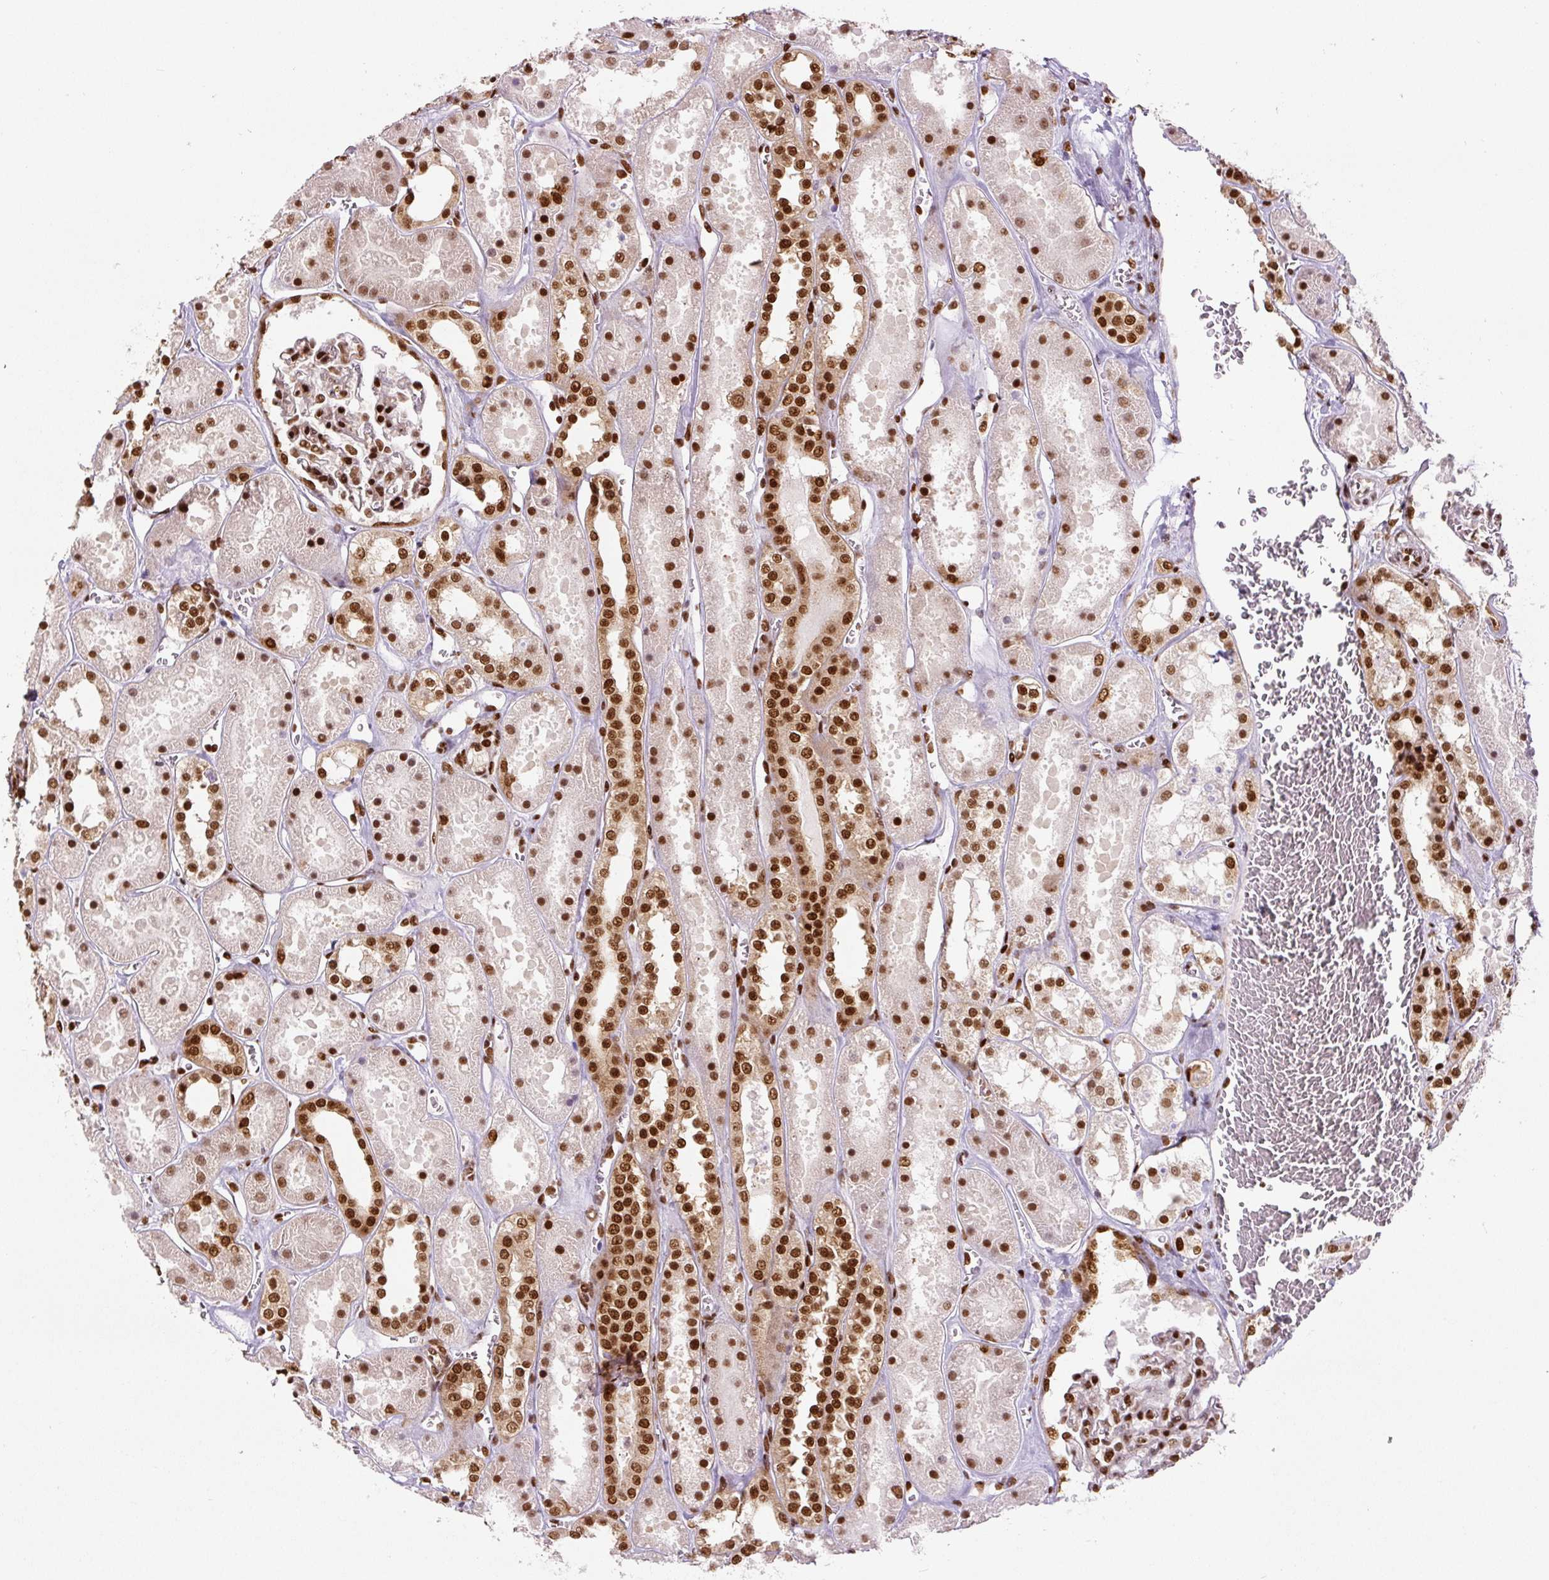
{"staining": {"intensity": "strong", "quantity": ">75%", "location": "nuclear"}, "tissue": "kidney", "cell_type": "Cells in glomeruli", "image_type": "normal", "snomed": [{"axis": "morphology", "description": "Normal tissue, NOS"}, {"axis": "topography", "description": "Kidney"}], "caption": "Protein analysis of benign kidney shows strong nuclear expression in about >75% of cells in glomeruli. (Brightfield microscopy of DAB IHC at high magnification).", "gene": "FUS", "patient": {"sex": "female", "age": 41}}